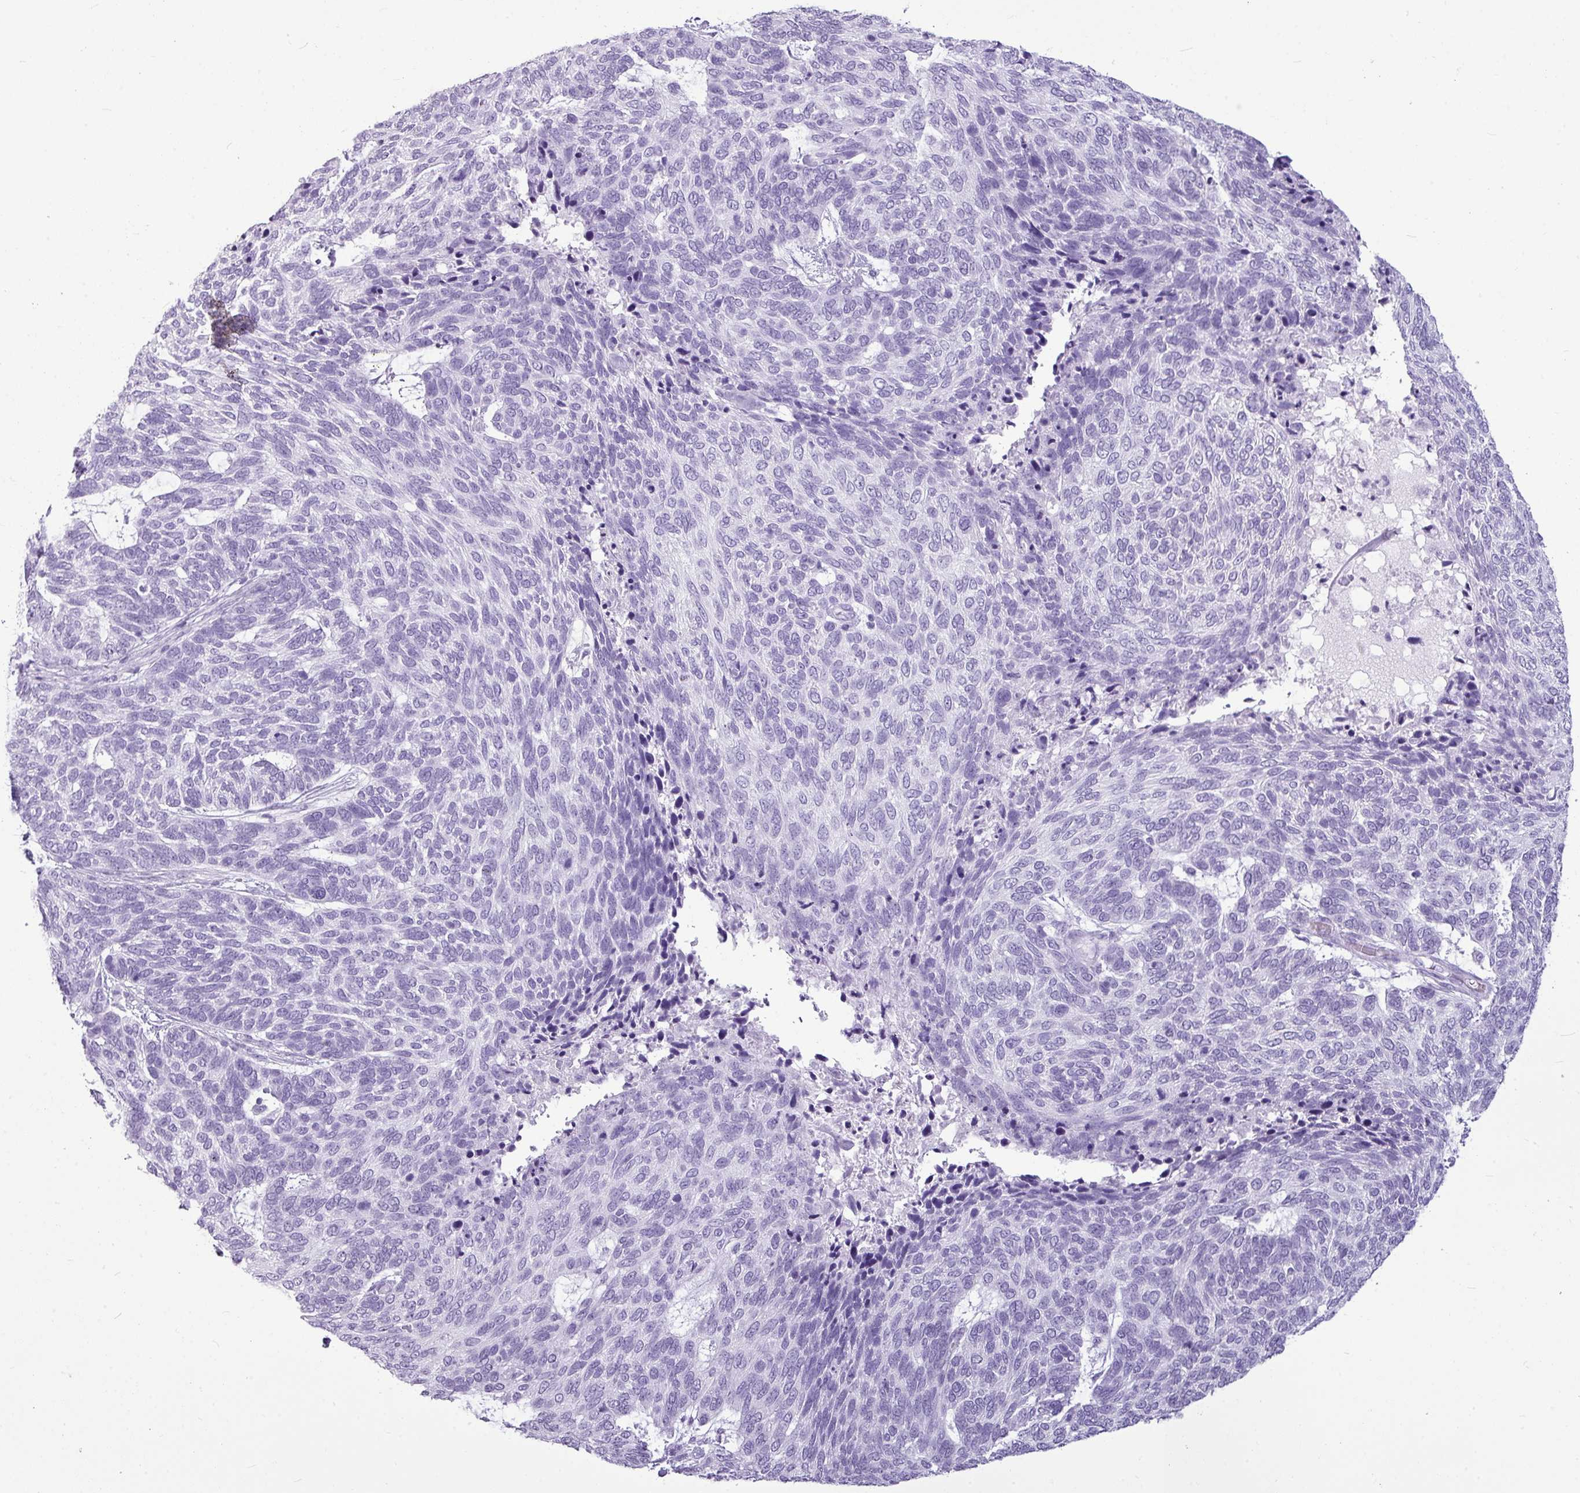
{"staining": {"intensity": "negative", "quantity": "none", "location": "none"}, "tissue": "skin cancer", "cell_type": "Tumor cells", "image_type": "cancer", "snomed": [{"axis": "morphology", "description": "Basal cell carcinoma"}, {"axis": "topography", "description": "Skin"}], "caption": "Micrograph shows no significant protein positivity in tumor cells of skin cancer. Brightfield microscopy of immunohistochemistry (IHC) stained with DAB (brown) and hematoxylin (blue), captured at high magnification.", "gene": "AMY1B", "patient": {"sex": "female", "age": 65}}